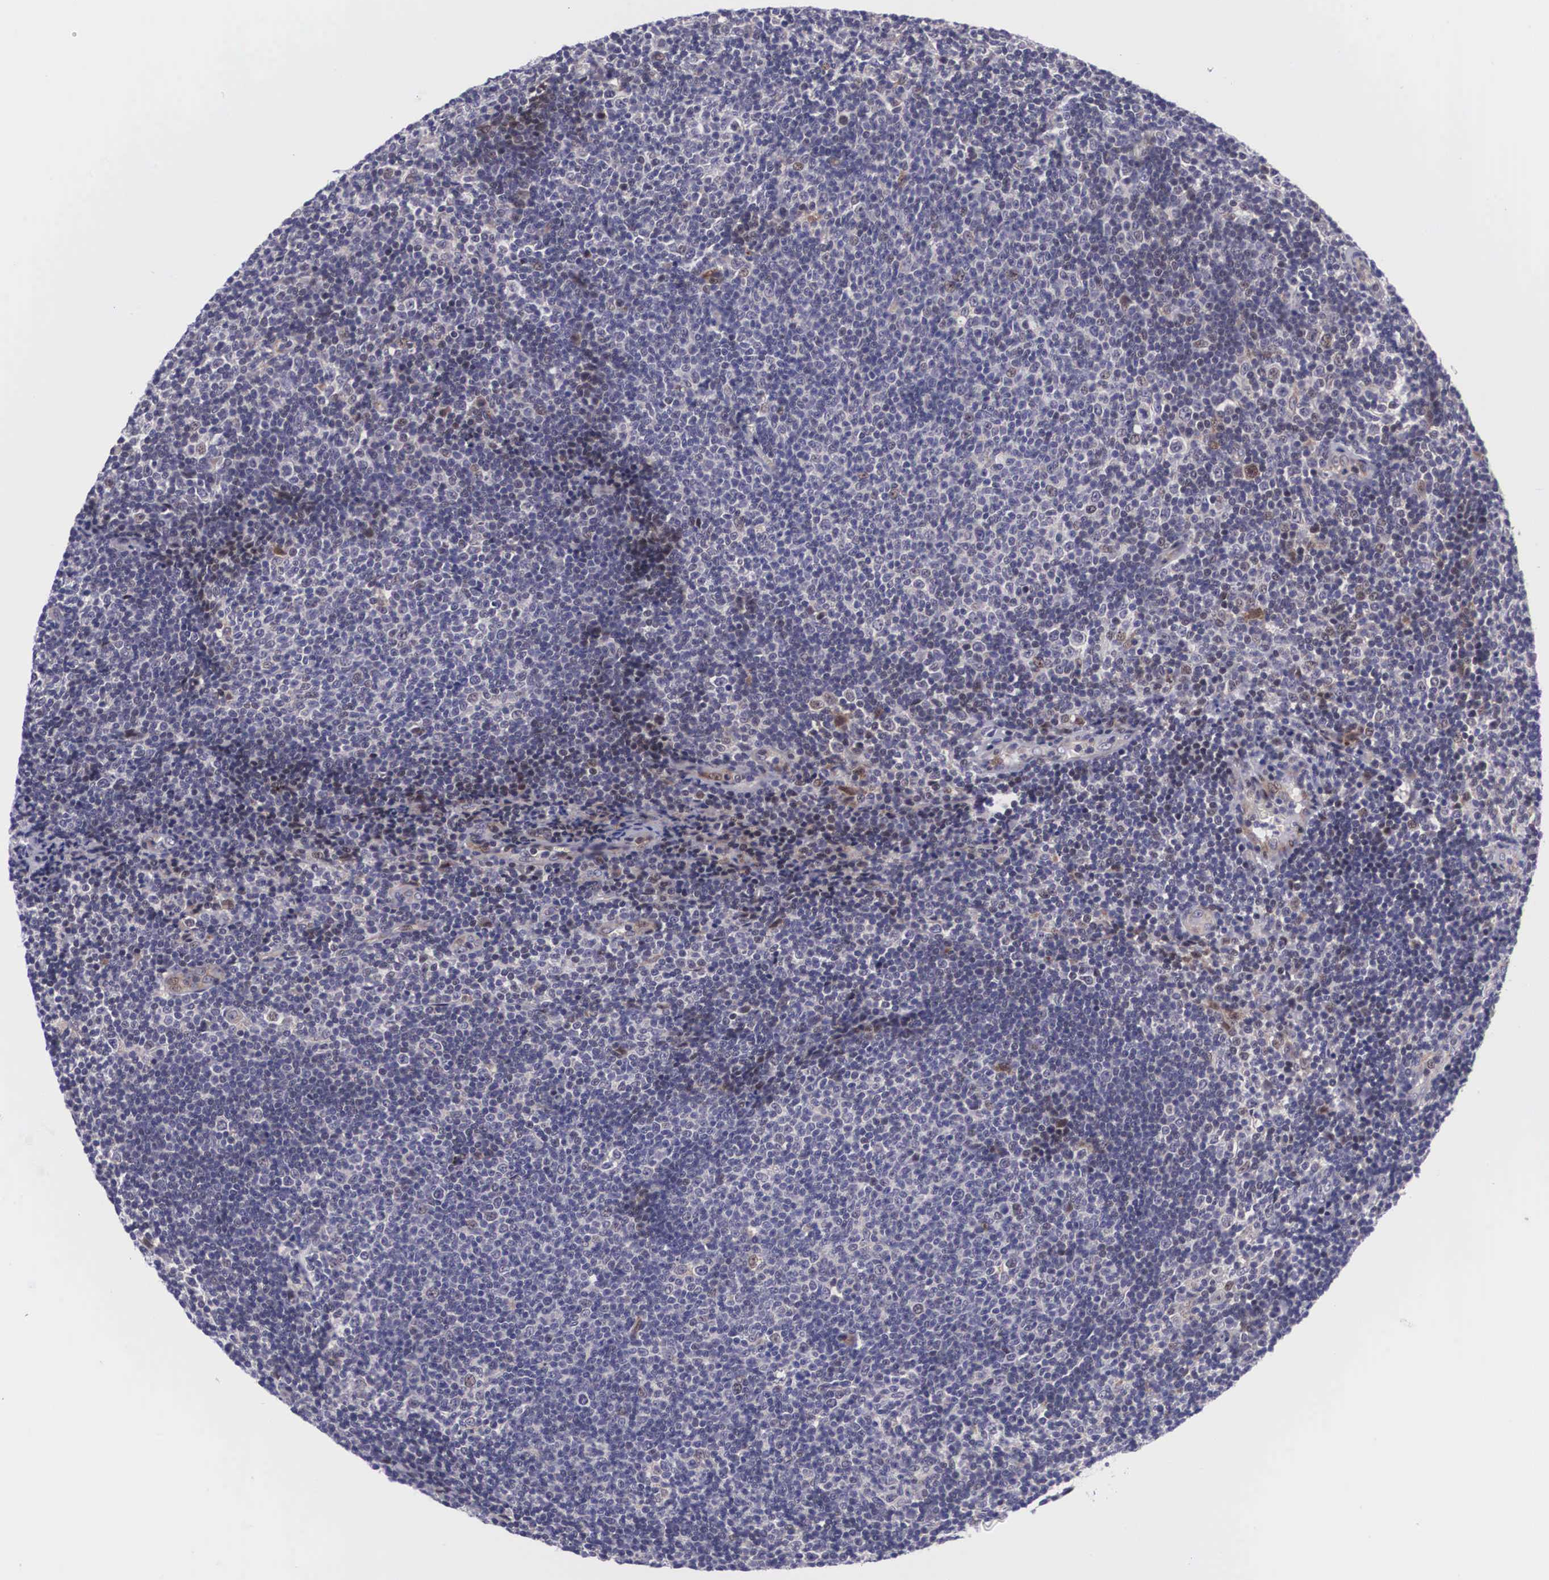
{"staining": {"intensity": "weak", "quantity": "<25%", "location": "cytoplasmic/membranous,nuclear"}, "tissue": "lymphoma", "cell_type": "Tumor cells", "image_type": "cancer", "snomed": [{"axis": "morphology", "description": "Malignant lymphoma, non-Hodgkin's type, Low grade"}, {"axis": "topography", "description": "Lymph node"}], "caption": "The immunohistochemistry (IHC) photomicrograph has no significant positivity in tumor cells of lymphoma tissue.", "gene": "EMID1", "patient": {"sex": "male", "age": 49}}